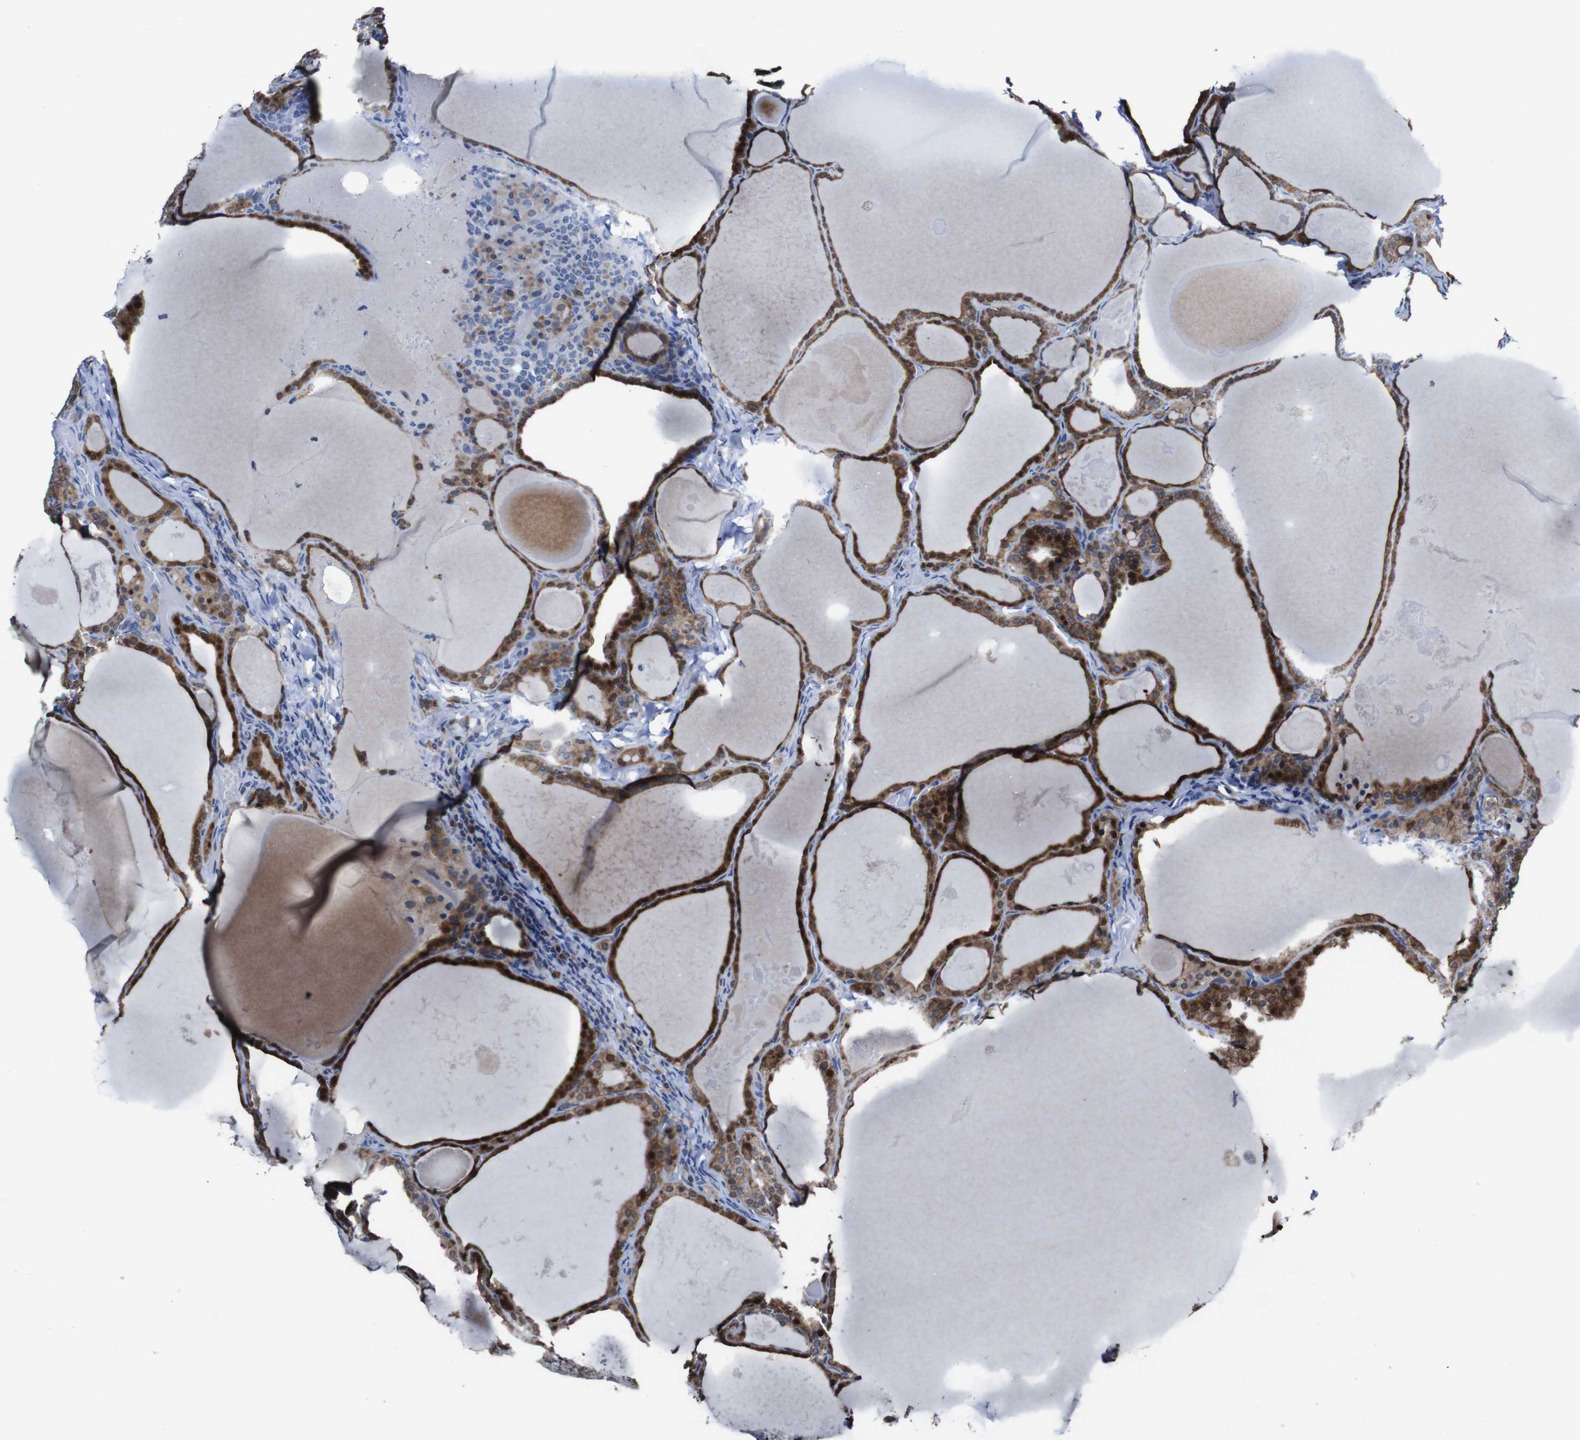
{"staining": {"intensity": "moderate", "quantity": "25%-75%", "location": "cytoplasmic/membranous"}, "tissue": "thyroid cancer", "cell_type": "Tumor cells", "image_type": "cancer", "snomed": [{"axis": "morphology", "description": "Papillary adenocarcinoma, NOS"}, {"axis": "topography", "description": "Thyroid gland"}], "caption": "Protein expression analysis of papillary adenocarcinoma (thyroid) displays moderate cytoplasmic/membranous positivity in approximately 25%-75% of tumor cells. Using DAB (3,3'-diaminobenzidine) (brown) and hematoxylin (blue) stains, captured at high magnification using brightfield microscopy.", "gene": "SEMA4B", "patient": {"sex": "female", "age": 42}}